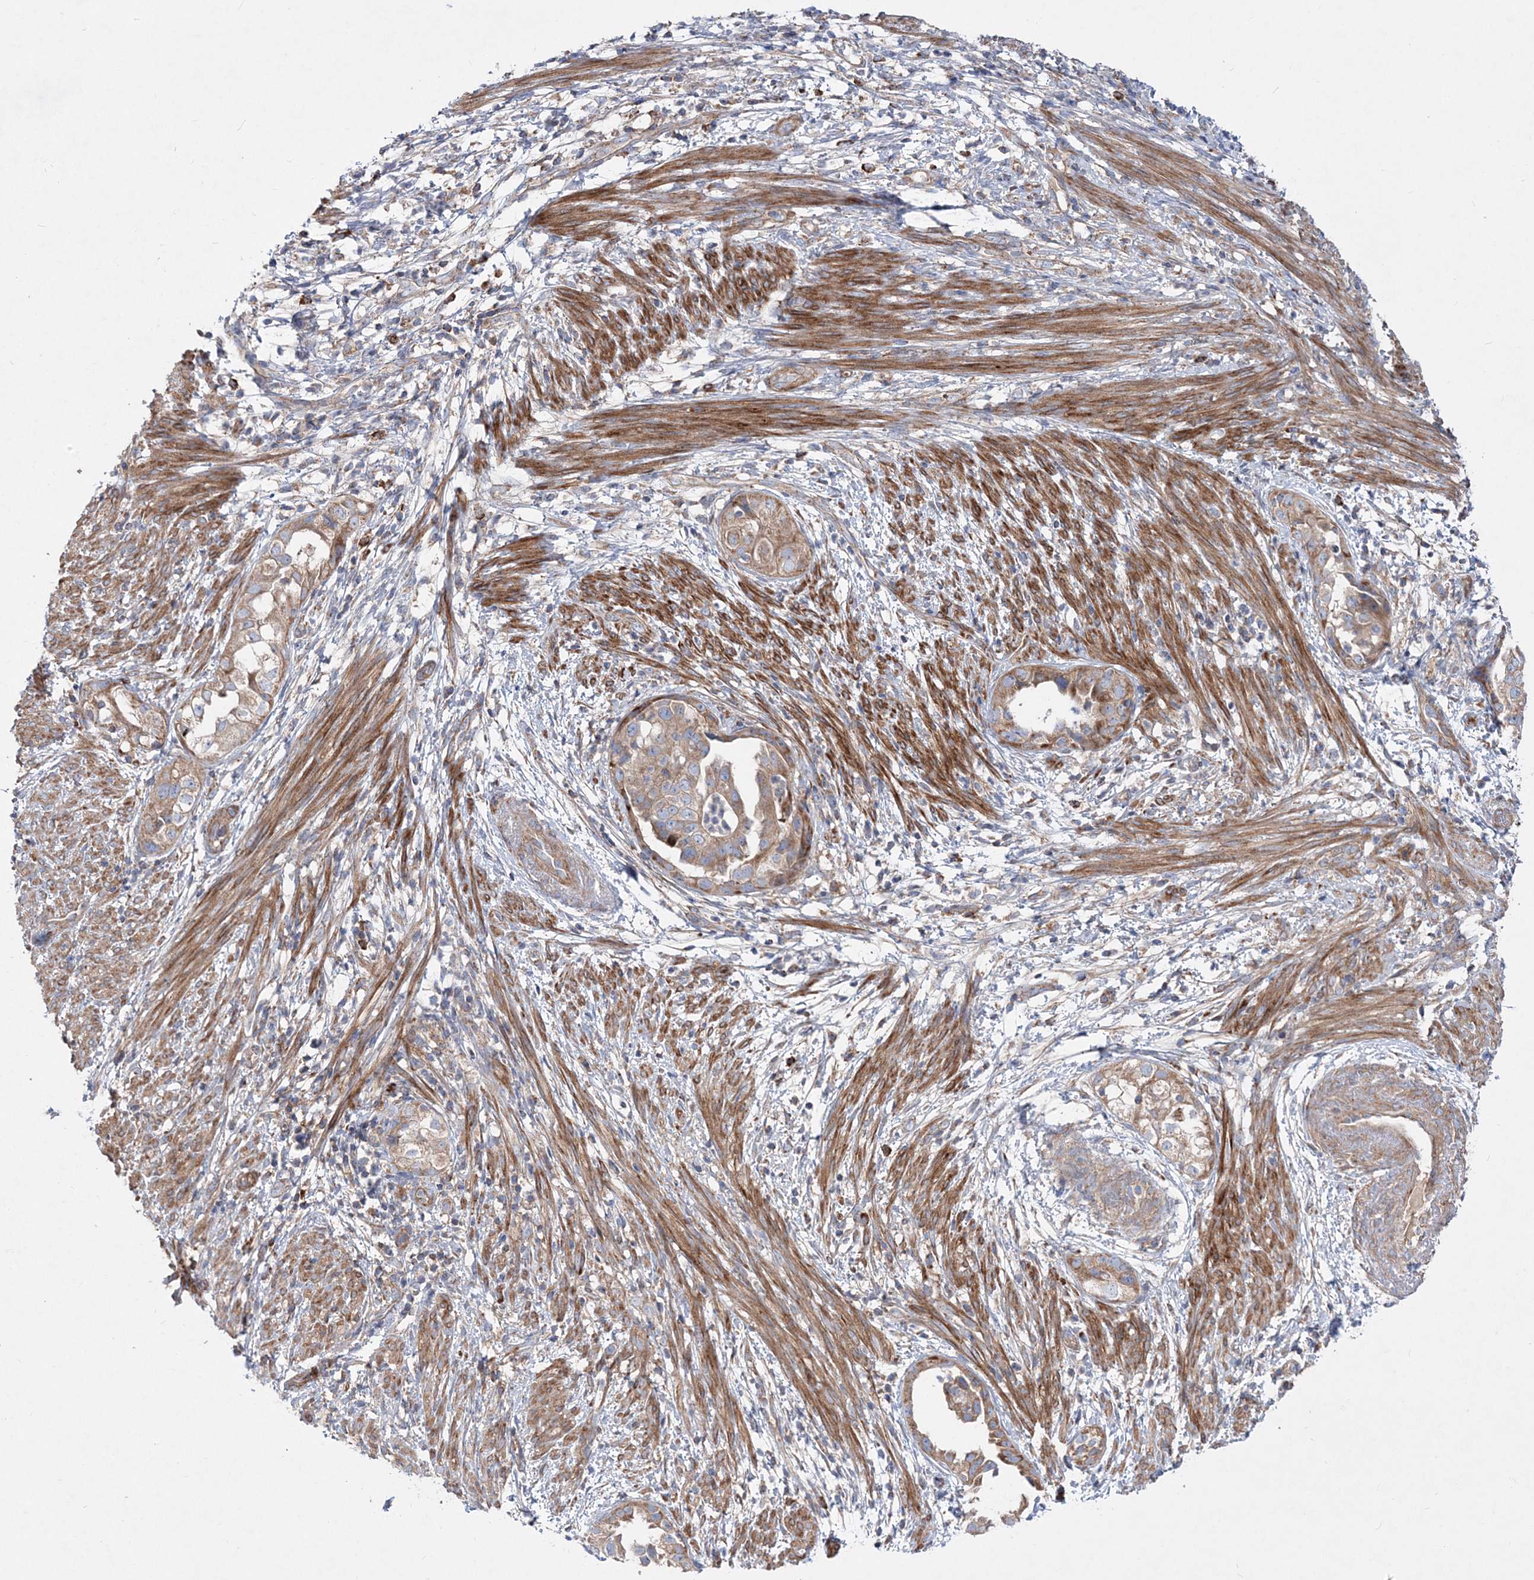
{"staining": {"intensity": "weak", "quantity": ">75%", "location": "cytoplasmic/membranous"}, "tissue": "endometrial cancer", "cell_type": "Tumor cells", "image_type": "cancer", "snomed": [{"axis": "morphology", "description": "Adenocarcinoma, NOS"}, {"axis": "topography", "description": "Endometrium"}], "caption": "Weak cytoplasmic/membranous positivity is identified in about >75% of tumor cells in adenocarcinoma (endometrial). (DAB (3,3'-diaminobenzidine) IHC with brightfield microscopy, high magnification).", "gene": "NGLY1", "patient": {"sex": "female", "age": 85}}